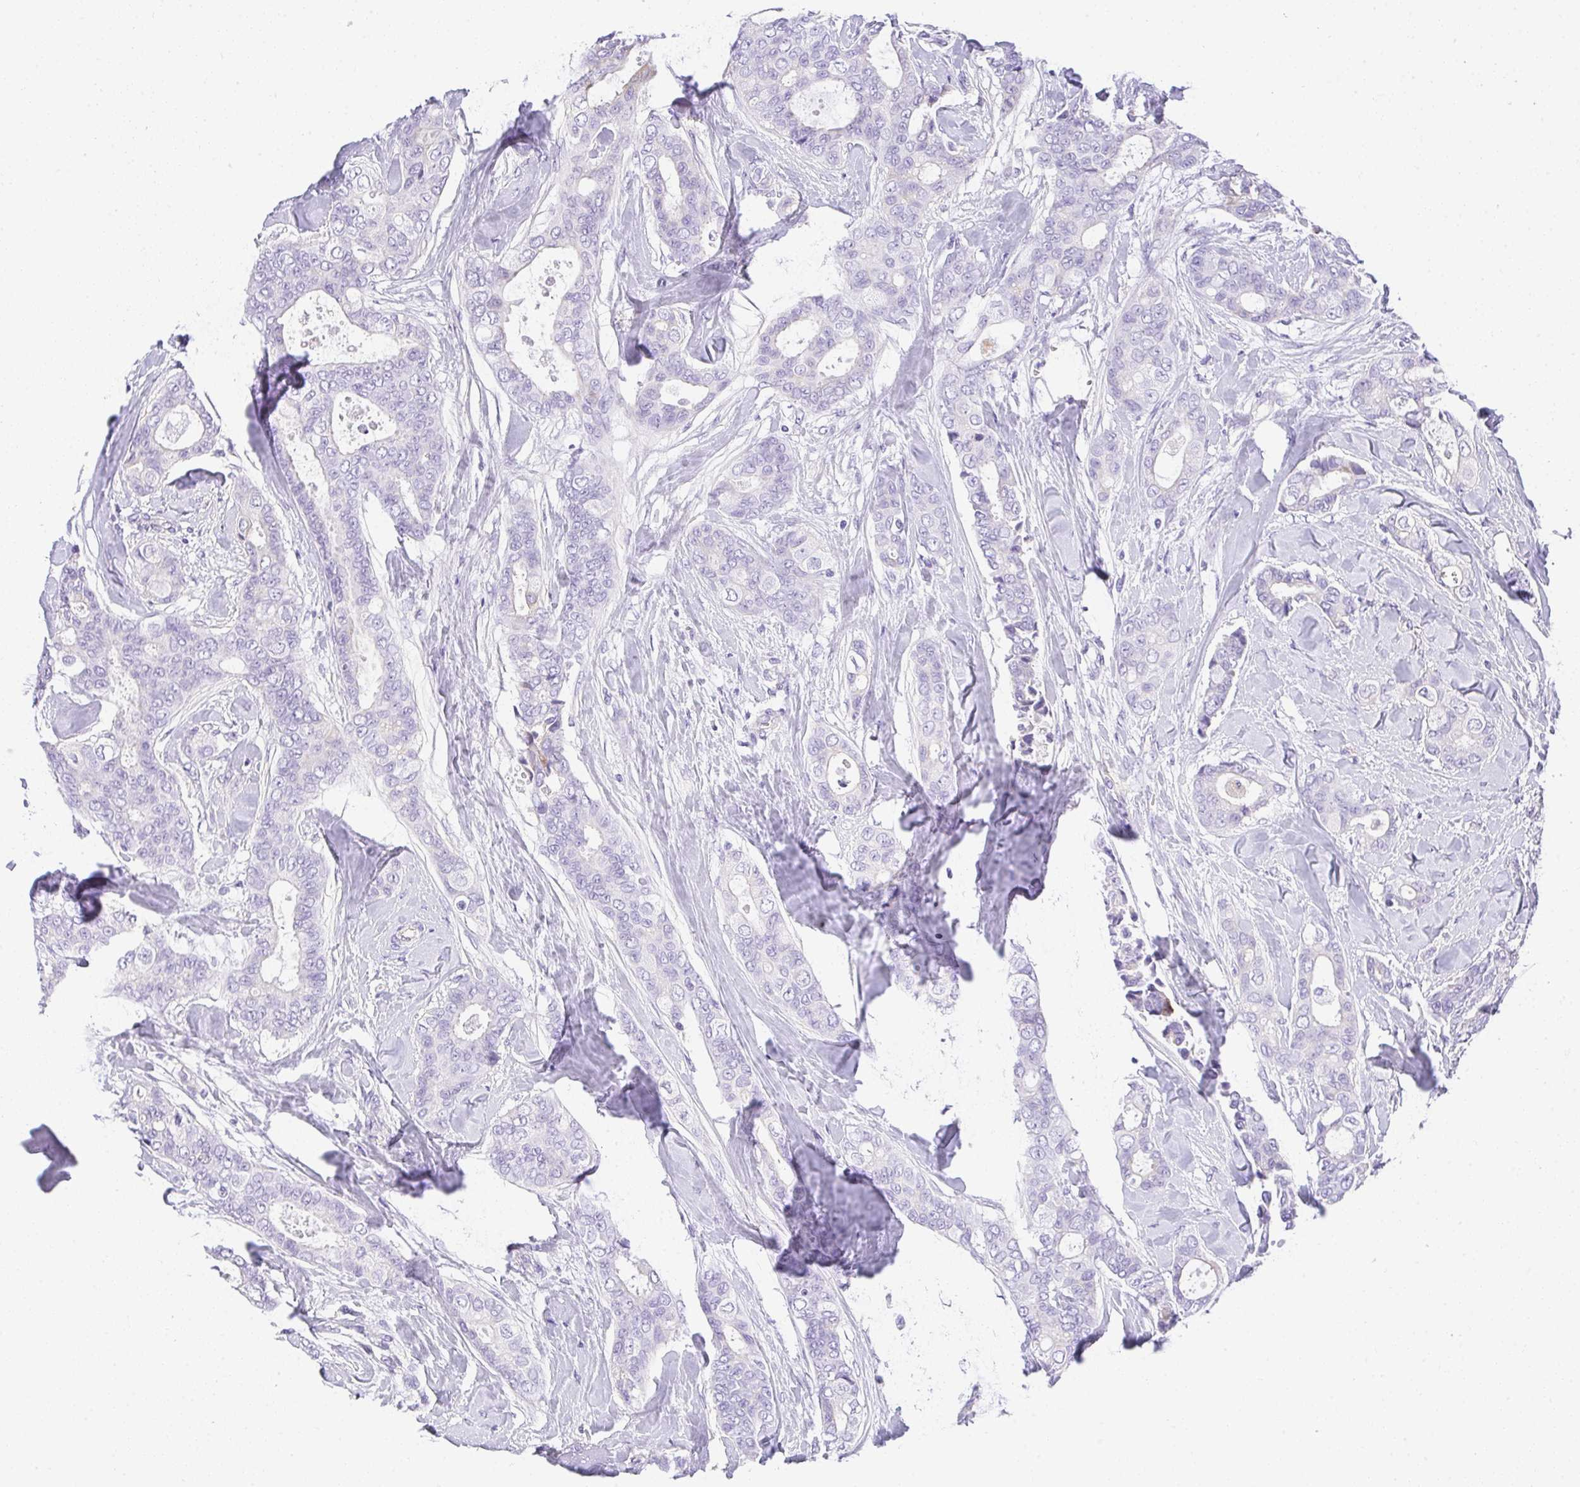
{"staining": {"intensity": "negative", "quantity": "none", "location": "none"}, "tissue": "breast cancer", "cell_type": "Tumor cells", "image_type": "cancer", "snomed": [{"axis": "morphology", "description": "Duct carcinoma"}, {"axis": "topography", "description": "Breast"}], "caption": "Photomicrograph shows no significant protein positivity in tumor cells of breast cancer. The staining is performed using DAB (3,3'-diaminobenzidine) brown chromogen with nuclei counter-stained in using hematoxylin.", "gene": "PLPPR3", "patient": {"sex": "female", "age": 45}}